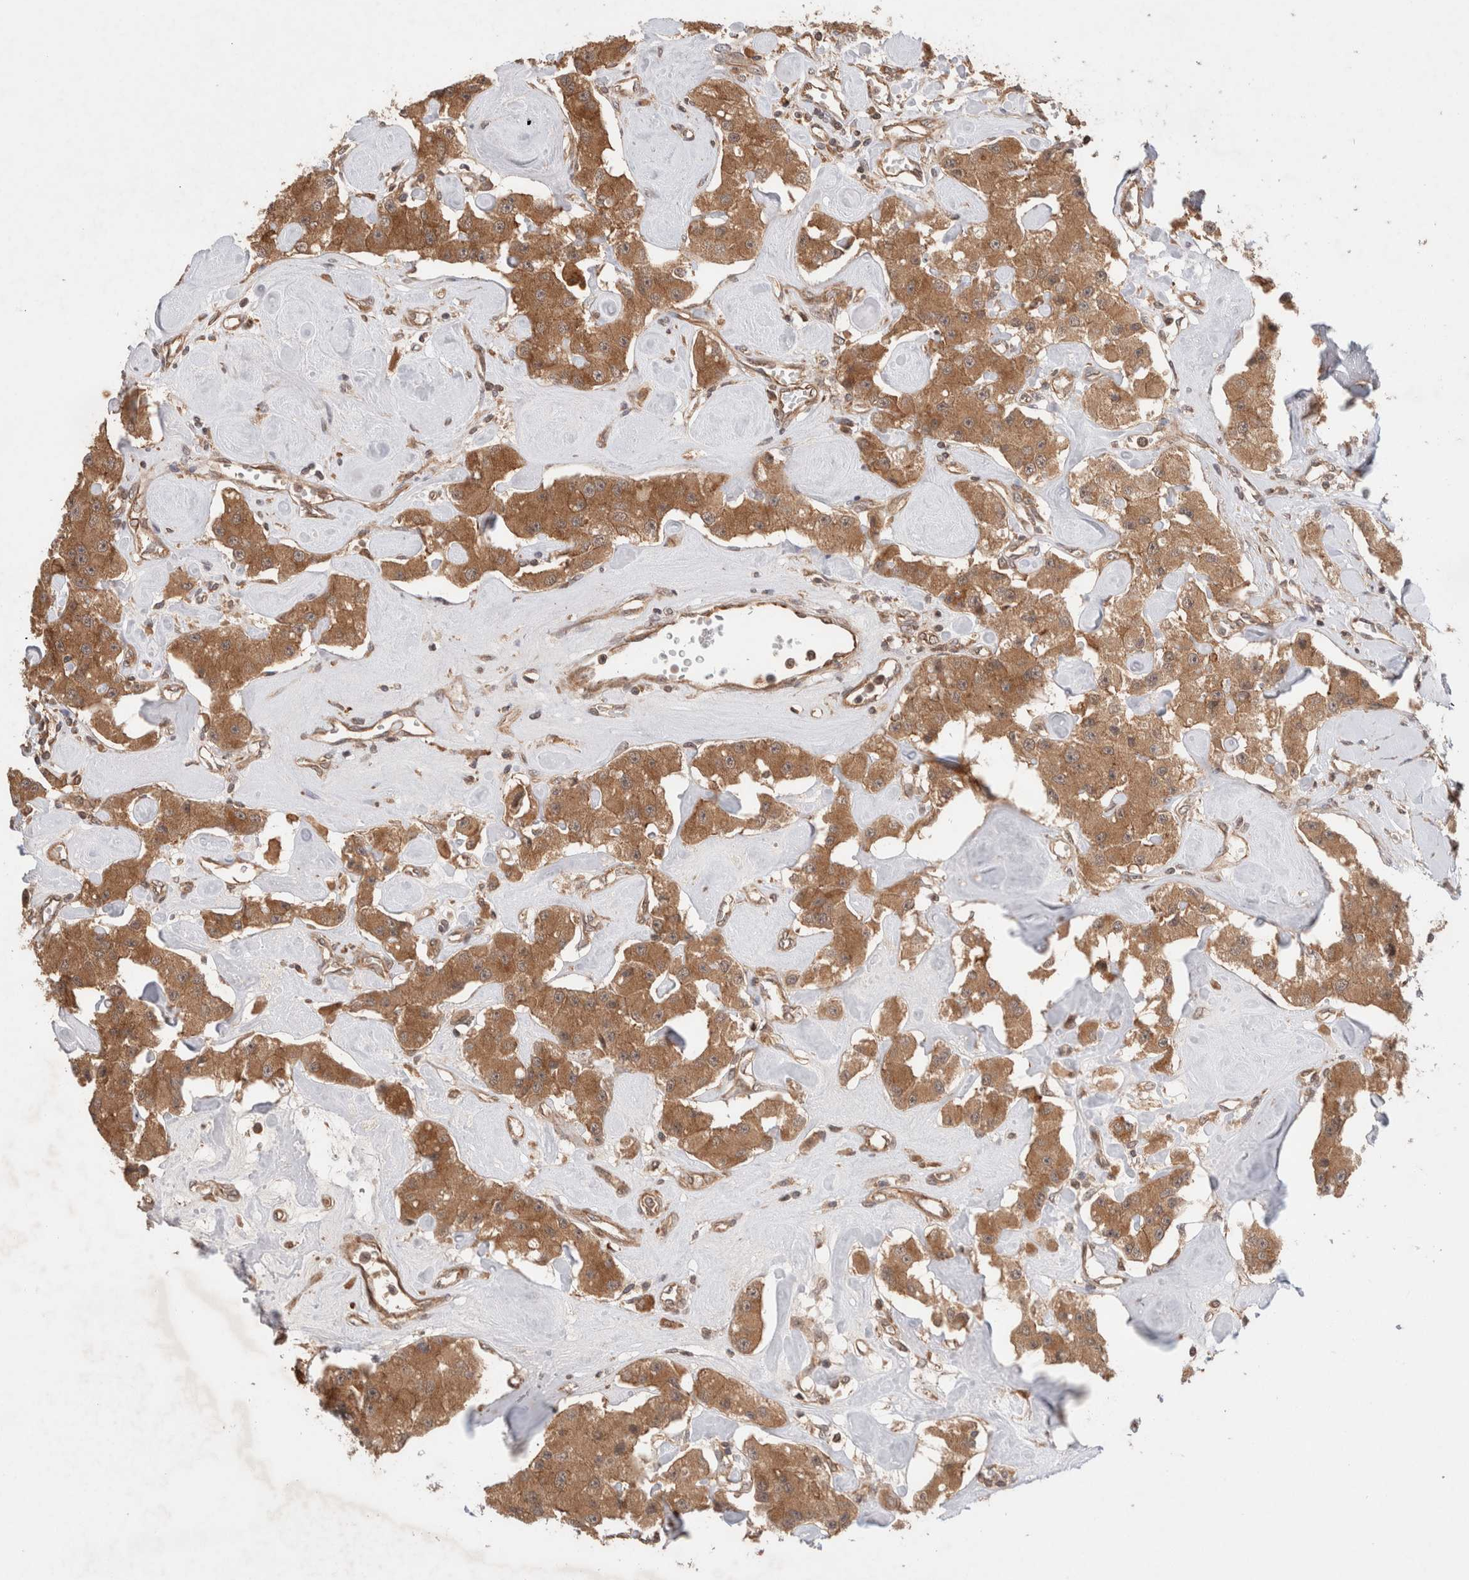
{"staining": {"intensity": "moderate", "quantity": ">75%", "location": "cytoplasmic/membranous"}, "tissue": "carcinoid", "cell_type": "Tumor cells", "image_type": "cancer", "snomed": [{"axis": "morphology", "description": "Carcinoid, malignant, NOS"}, {"axis": "topography", "description": "Pancreas"}], "caption": "This photomicrograph shows carcinoid (malignant) stained with immunohistochemistry (IHC) to label a protein in brown. The cytoplasmic/membranous of tumor cells show moderate positivity for the protein. Nuclei are counter-stained blue.", "gene": "SIKE1", "patient": {"sex": "male", "age": 41}}